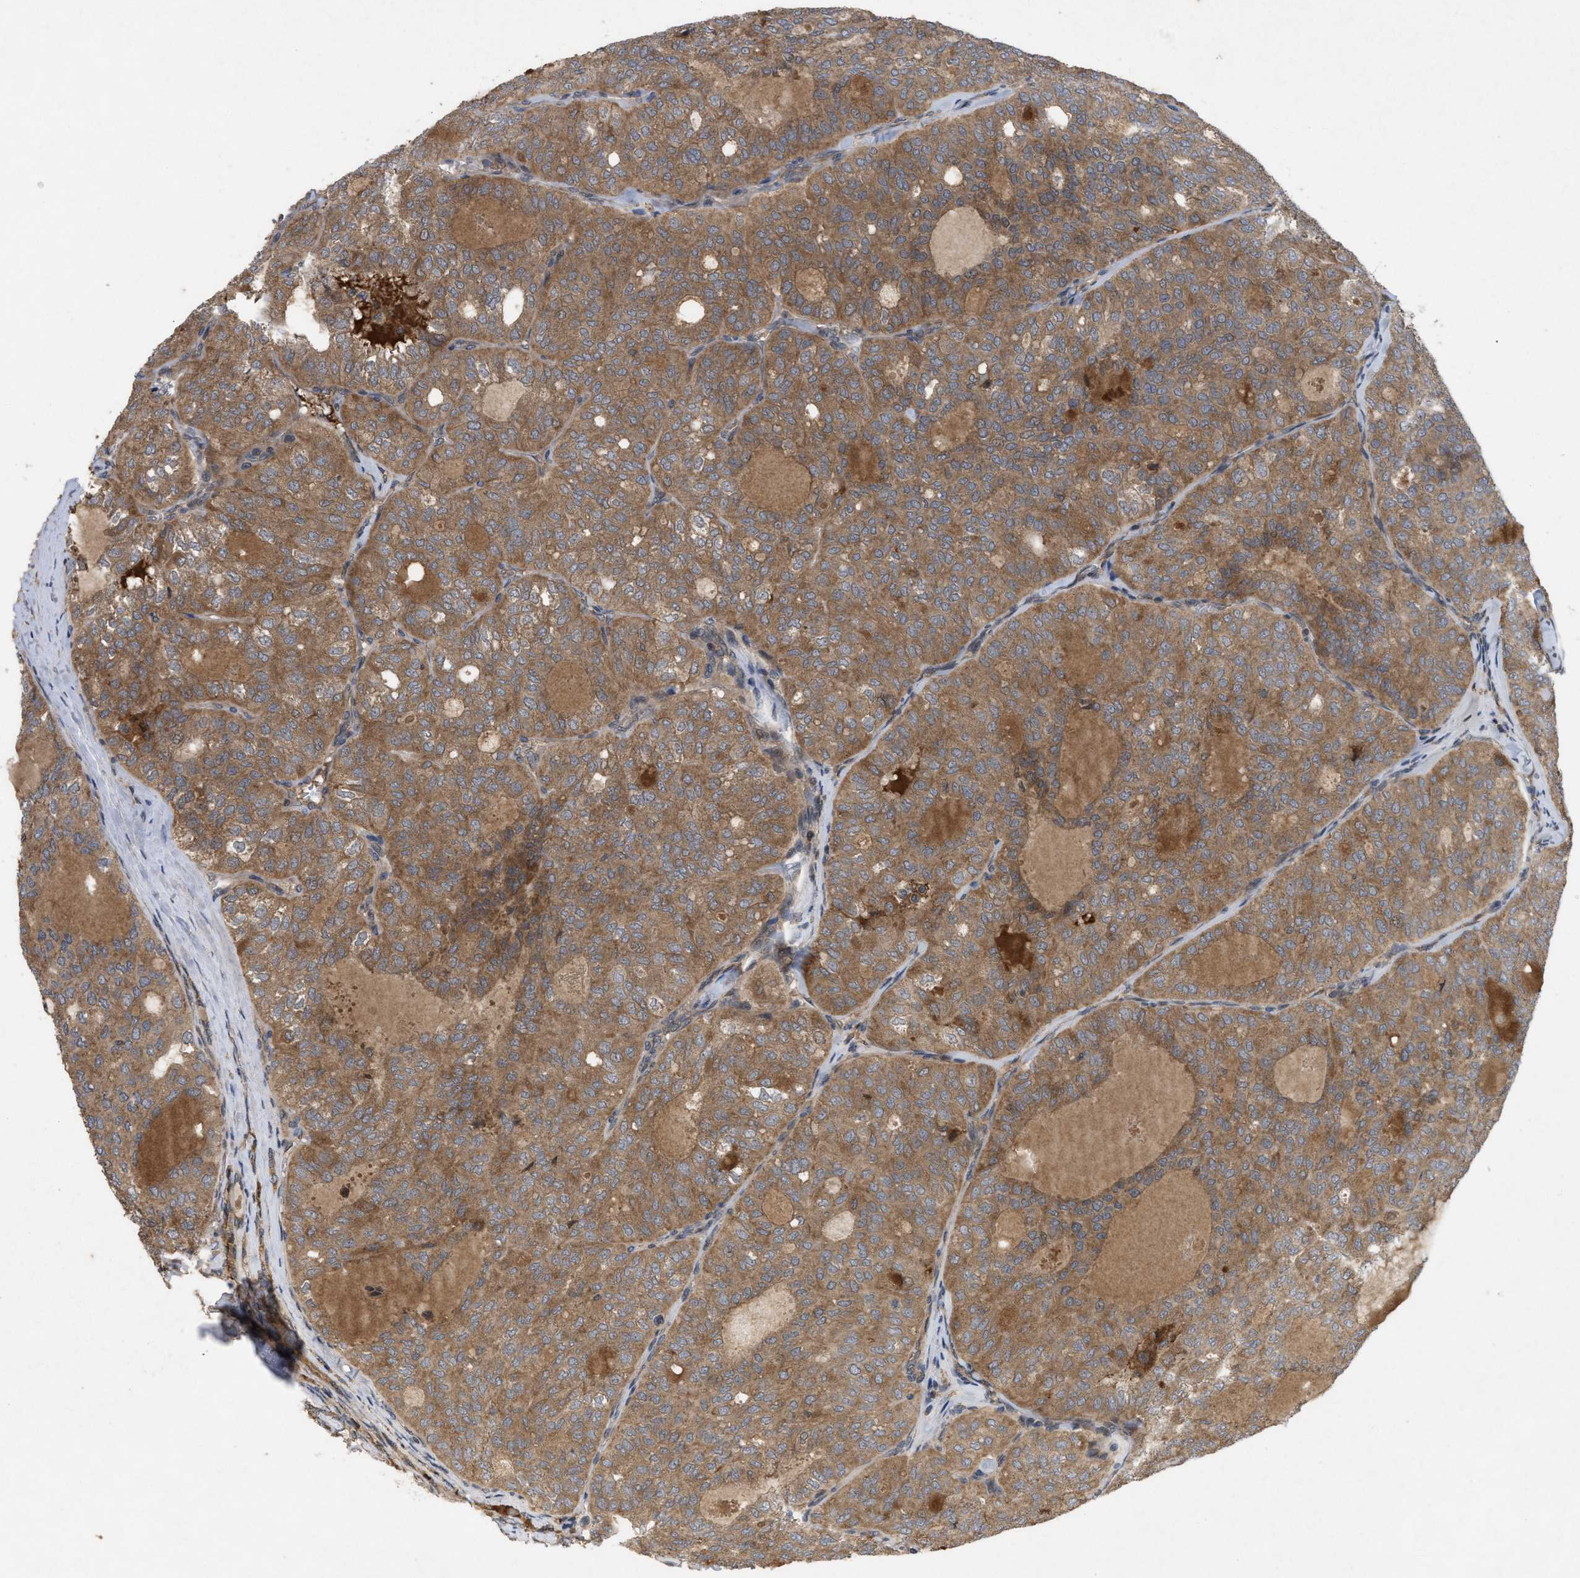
{"staining": {"intensity": "moderate", "quantity": ">75%", "location": "cytoplasmic/membranous"}, "tissue": "thyroid cancer", "cell_type": "Tumor cells", "image_type": "cancer", "snomed": [{"axis": "morphology", "description": "Follicular adenoma carcinoma, NOS"}, {"axis": "topography", "description": "Thyroid gland"}], "caption": "Immunohistochemistry histopathology image of neoplastic tissue: human thyroid cancer (follicular adenoma carcinoma) stained using immunohistochemistry (IHC) demonstrates medium levels of moderate protein expression localized specifically in the cytoplasmic/membranous of tumor cells, appearing as a cytoplasmic/membranous brown color.", "gene": "RAB2A", "patient": {"sex": "male", "age": 75}}